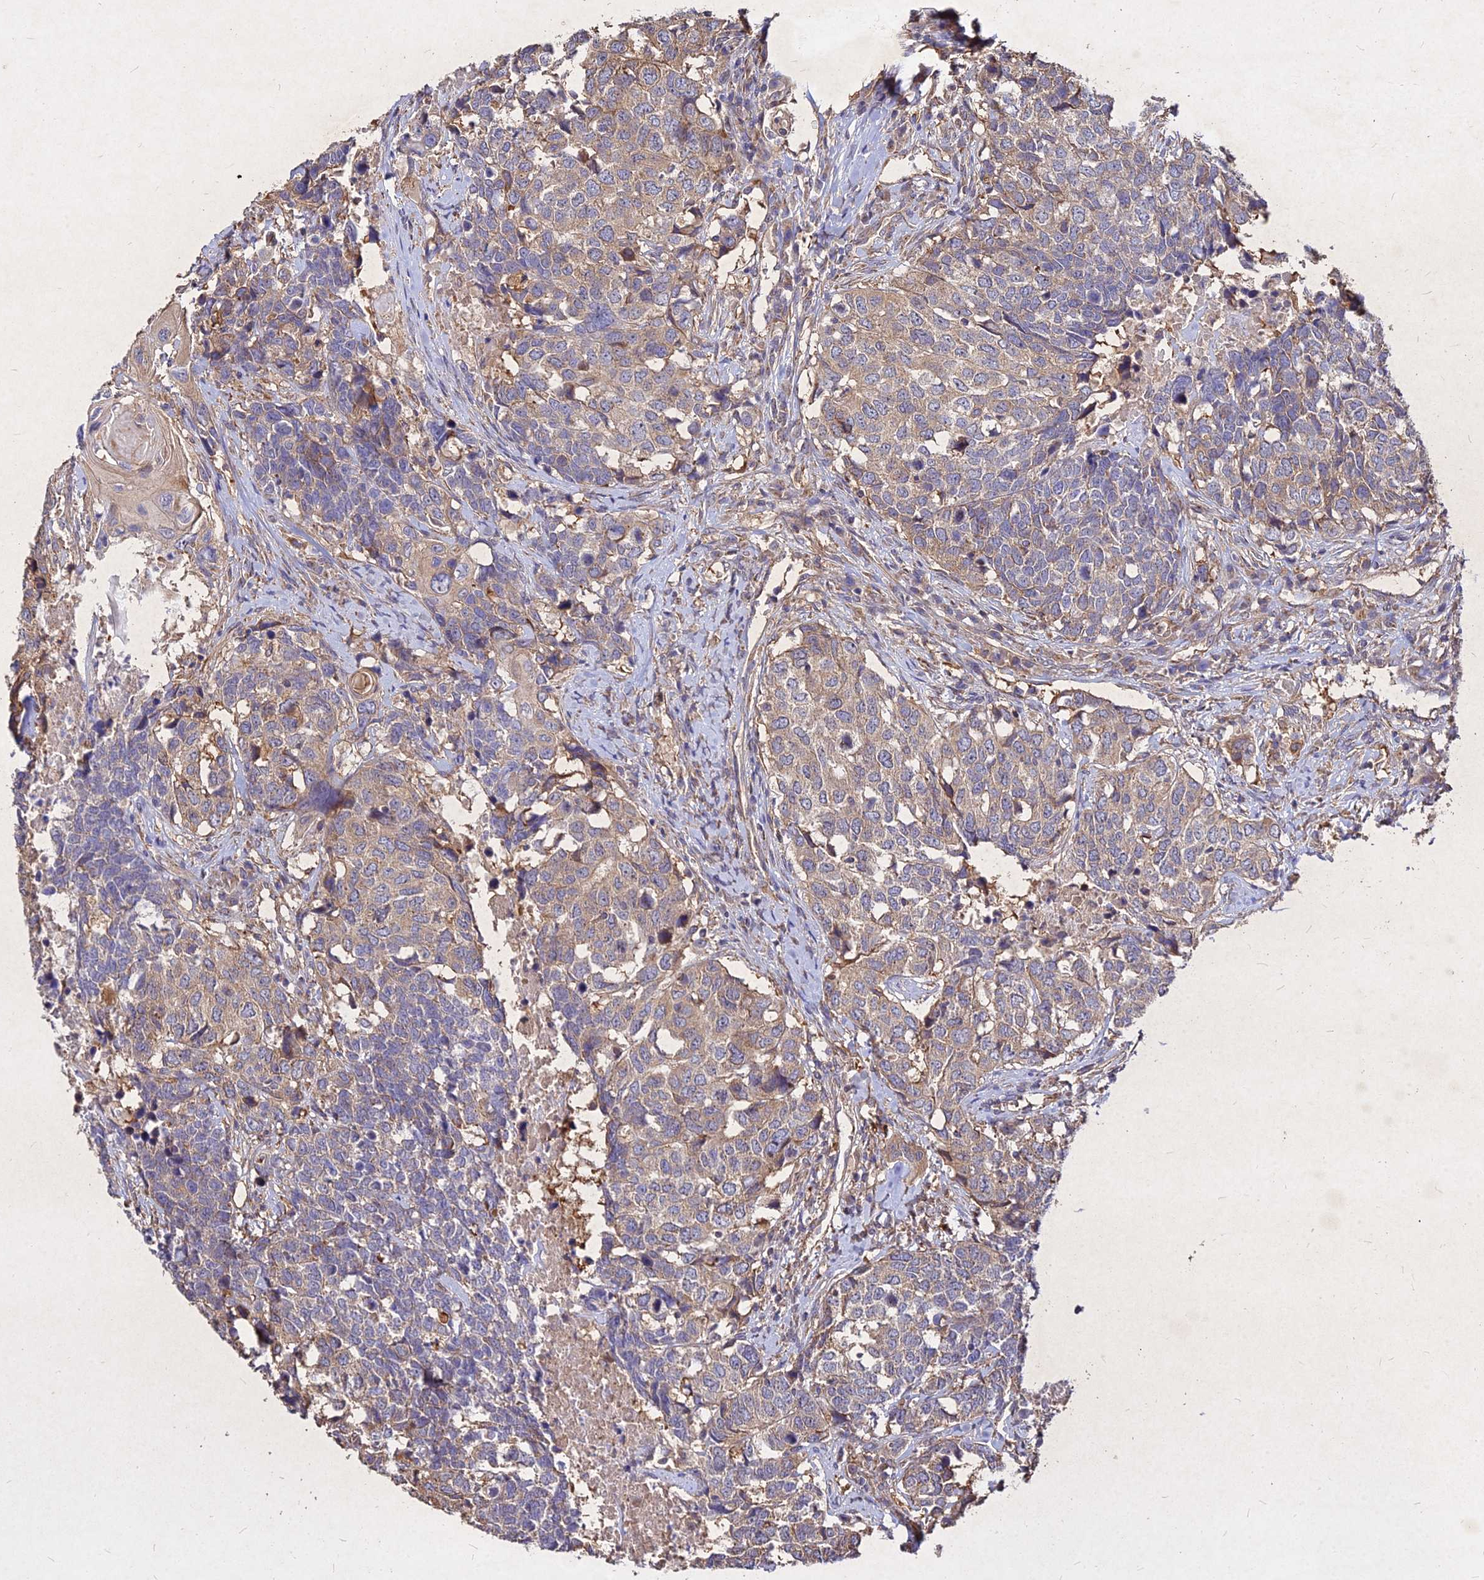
{"staining": {"intensity": "weak", "quantity": "25%-75%", "location": "cytoplasmic/membranous"}, "tissue": "head and neck cancer", "cell_type": "Tumor cells", "image_type": "cancer", "snomed": [{"axis": "morphology", "description": "Squamous cell carcinoma, NOS"}, {"axis": "topography", "description": "Head-Neck"}], "caption": "Protein staining exhibits weak cytoplasmic/membranous positivity in approximately 25%-75% of tumor cells in squamous cell carcinoma (head and neck).", "gene": "SKA1", "patient": {"sex": "male", "age": 66}}